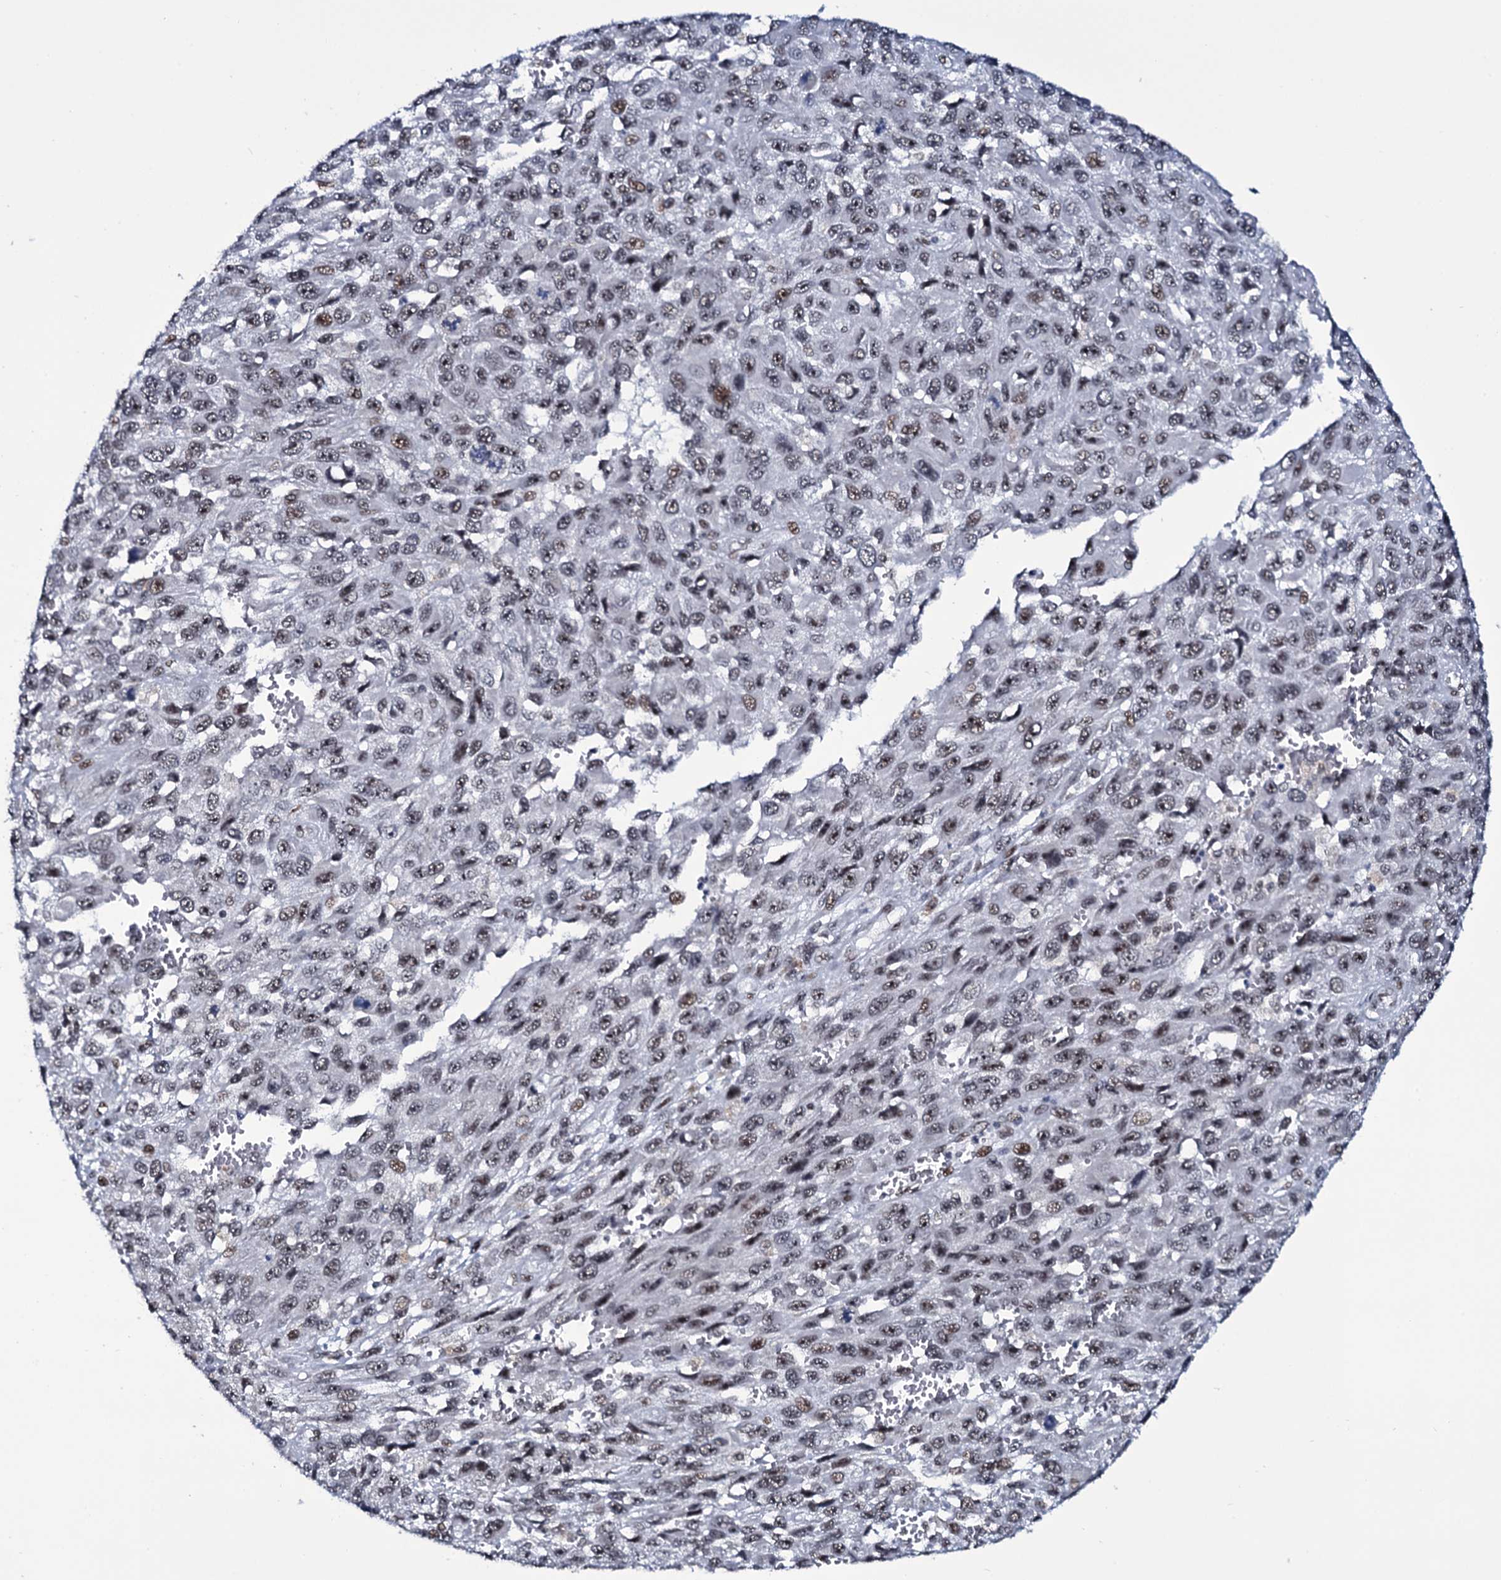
{"staining": {"intensity": "moderate", "quantity": "25%-75%", "location": "nuclear"}, "tissue": "melanoma", "cell_type": "Tumor cells", "image_type": "cancer", "snomed": [{"axis": "morphology", "description": "Normal tissue, NOS"}, {"axis": "morphology", "description": "Malignant melanoma, NOS"}, {"axis": "topography", "description": "Skin"}], "caption": "Human melanoma stained with a protein marker displays moderate staining in tumor cells.", "gene": "ZMIZ2", "patient": {"sex": "female", "age": 96}}